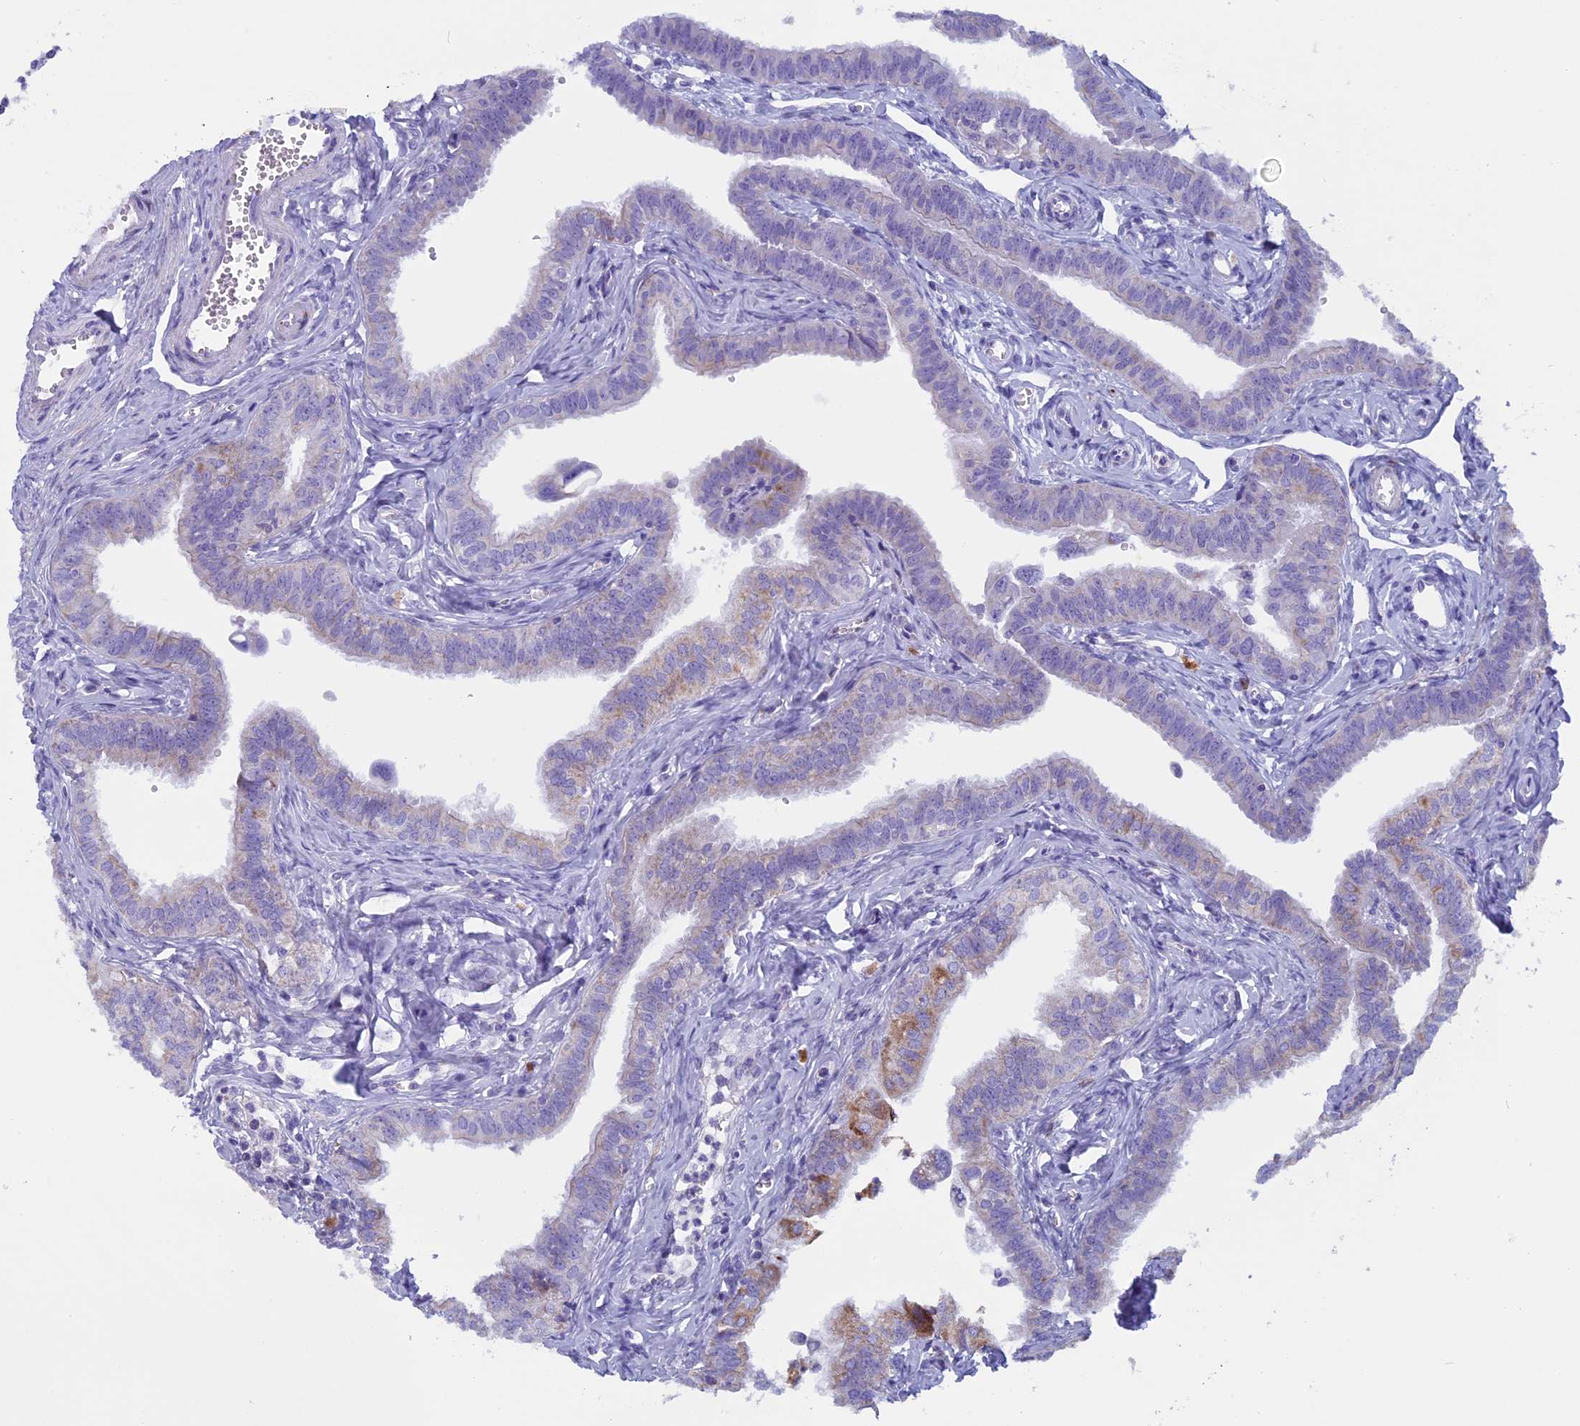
{"staining": {"intensity": "moderate", "quantity": "<25%", "location": "cytoplasmic/membranous"}, "tissue": "fallopian tube", "cell_type": "Glandular cells", "image_type": "normal", "snomed": [{"axis": "morphology", "description": "Normal tissue, NOS"}, {"axis": "morphology", "description": "Carcinoma, NOS"}, {"axis": "topography", "description": "Fallopian tube"}, {"axis": "topography", "description": "Ovary"}], "caption": "Immunohistochemistry (IHC) (DAB (3,3'-diaminobenzidine)) staining of unremarkable human fallopian tube reveals moderate cytoplasmic/membranous protein staining in about <25% of glandular cells. (DAB = brown stain, brightfield microscopy at high magnification).", "gene": "ZNF563", "patient": {"sex": "female", "age": 59}}